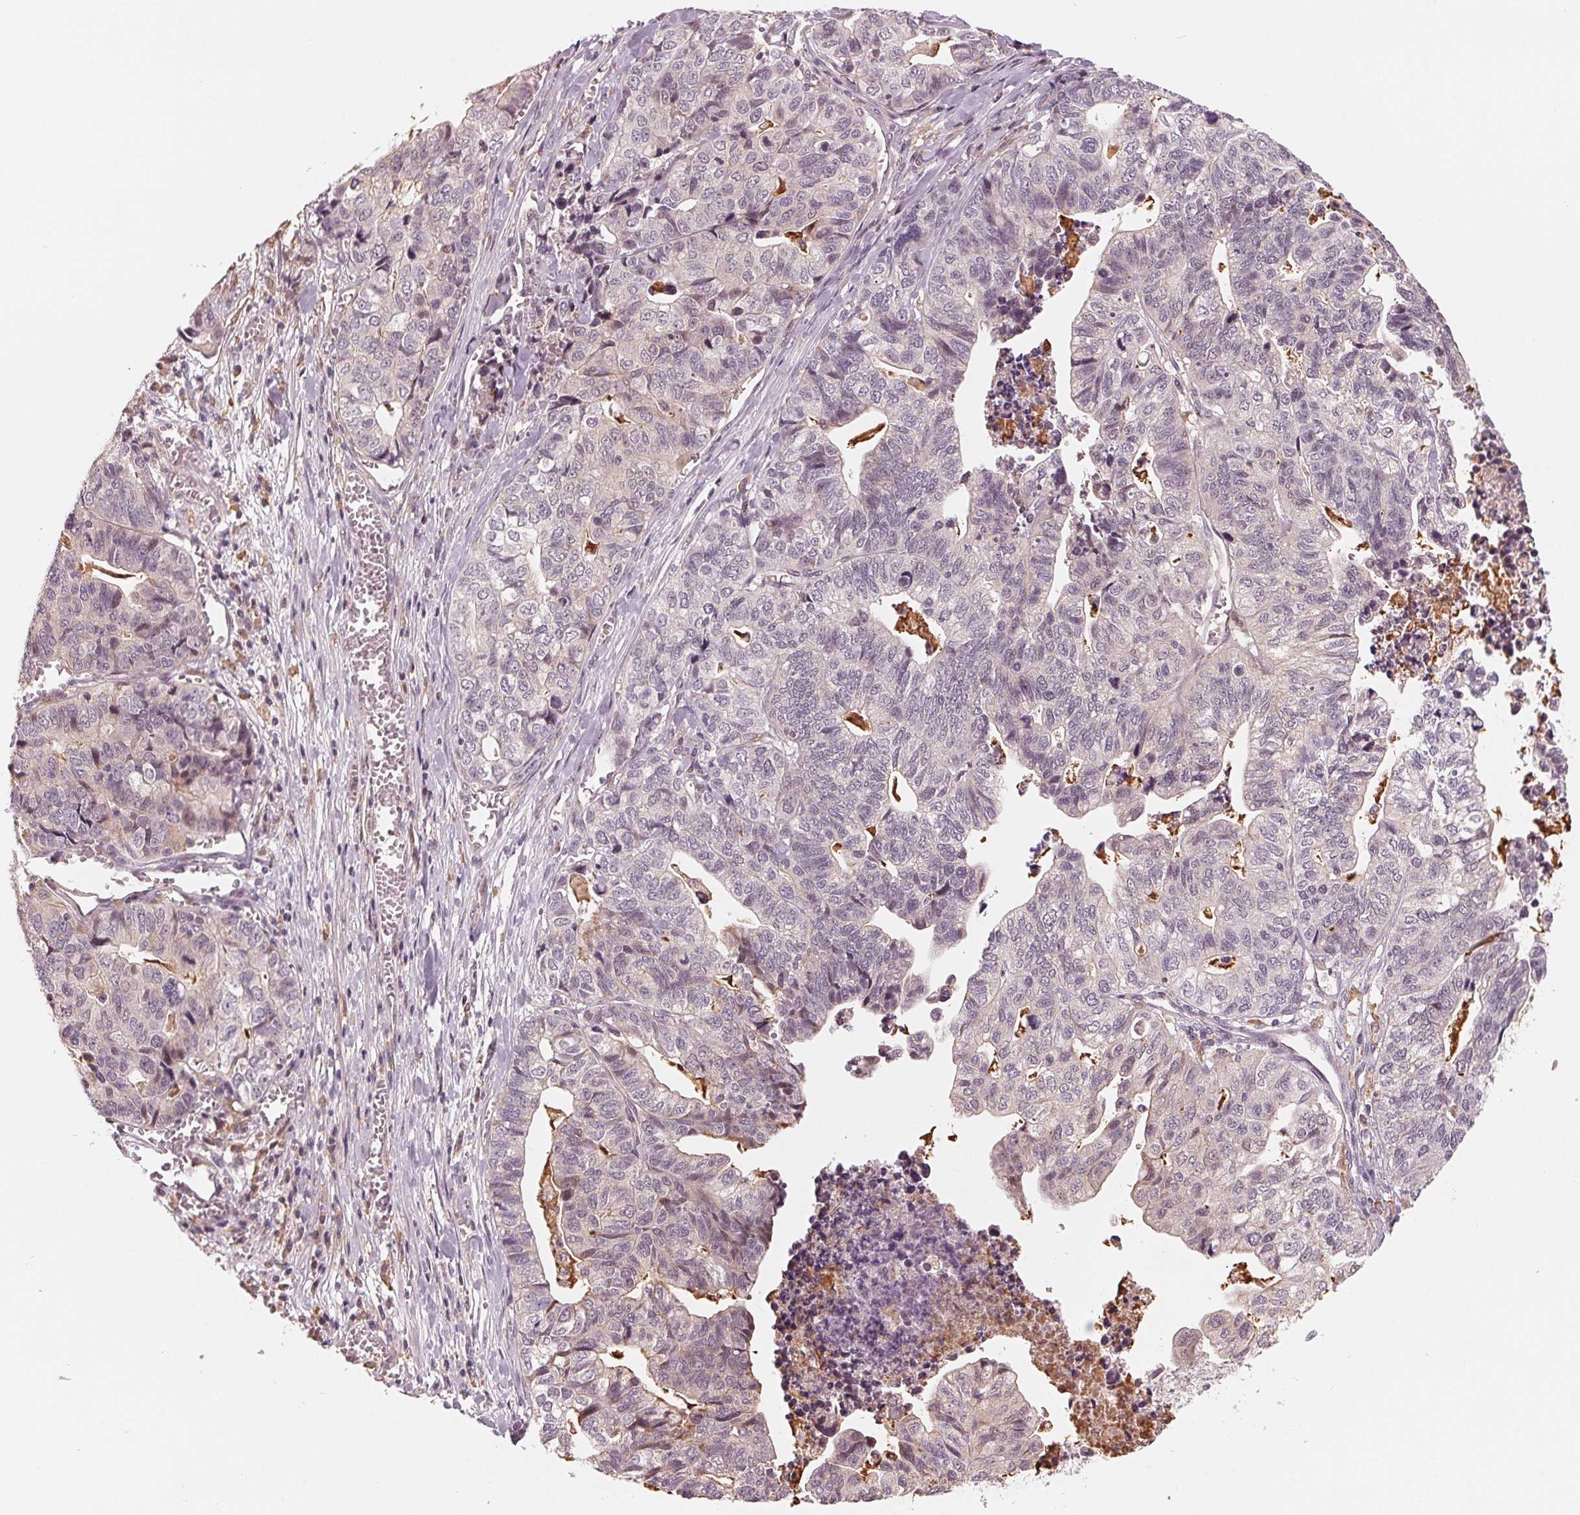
{"staining": {"intensity": "negative", "quantity": "none", "location": "none"}, "tissue": "stomach cancer", "cell_type": "Tumor cells", "image_type": "cancer", "snomed": [{"axis": "morphology", "description": "Adenocarcinoma, NOS"}, {"axis": "topography", "description": "Stomach, upper"}], "caption": "This image is of stomach cancer (adenocarcinoma) stained with immunohistochemistry to label a protein in brown with the nuclei are counter-stained blue. There is no expression in tumor cells.", "gene": "IL9R", "patient": {"sex": "female", "age": 67}}